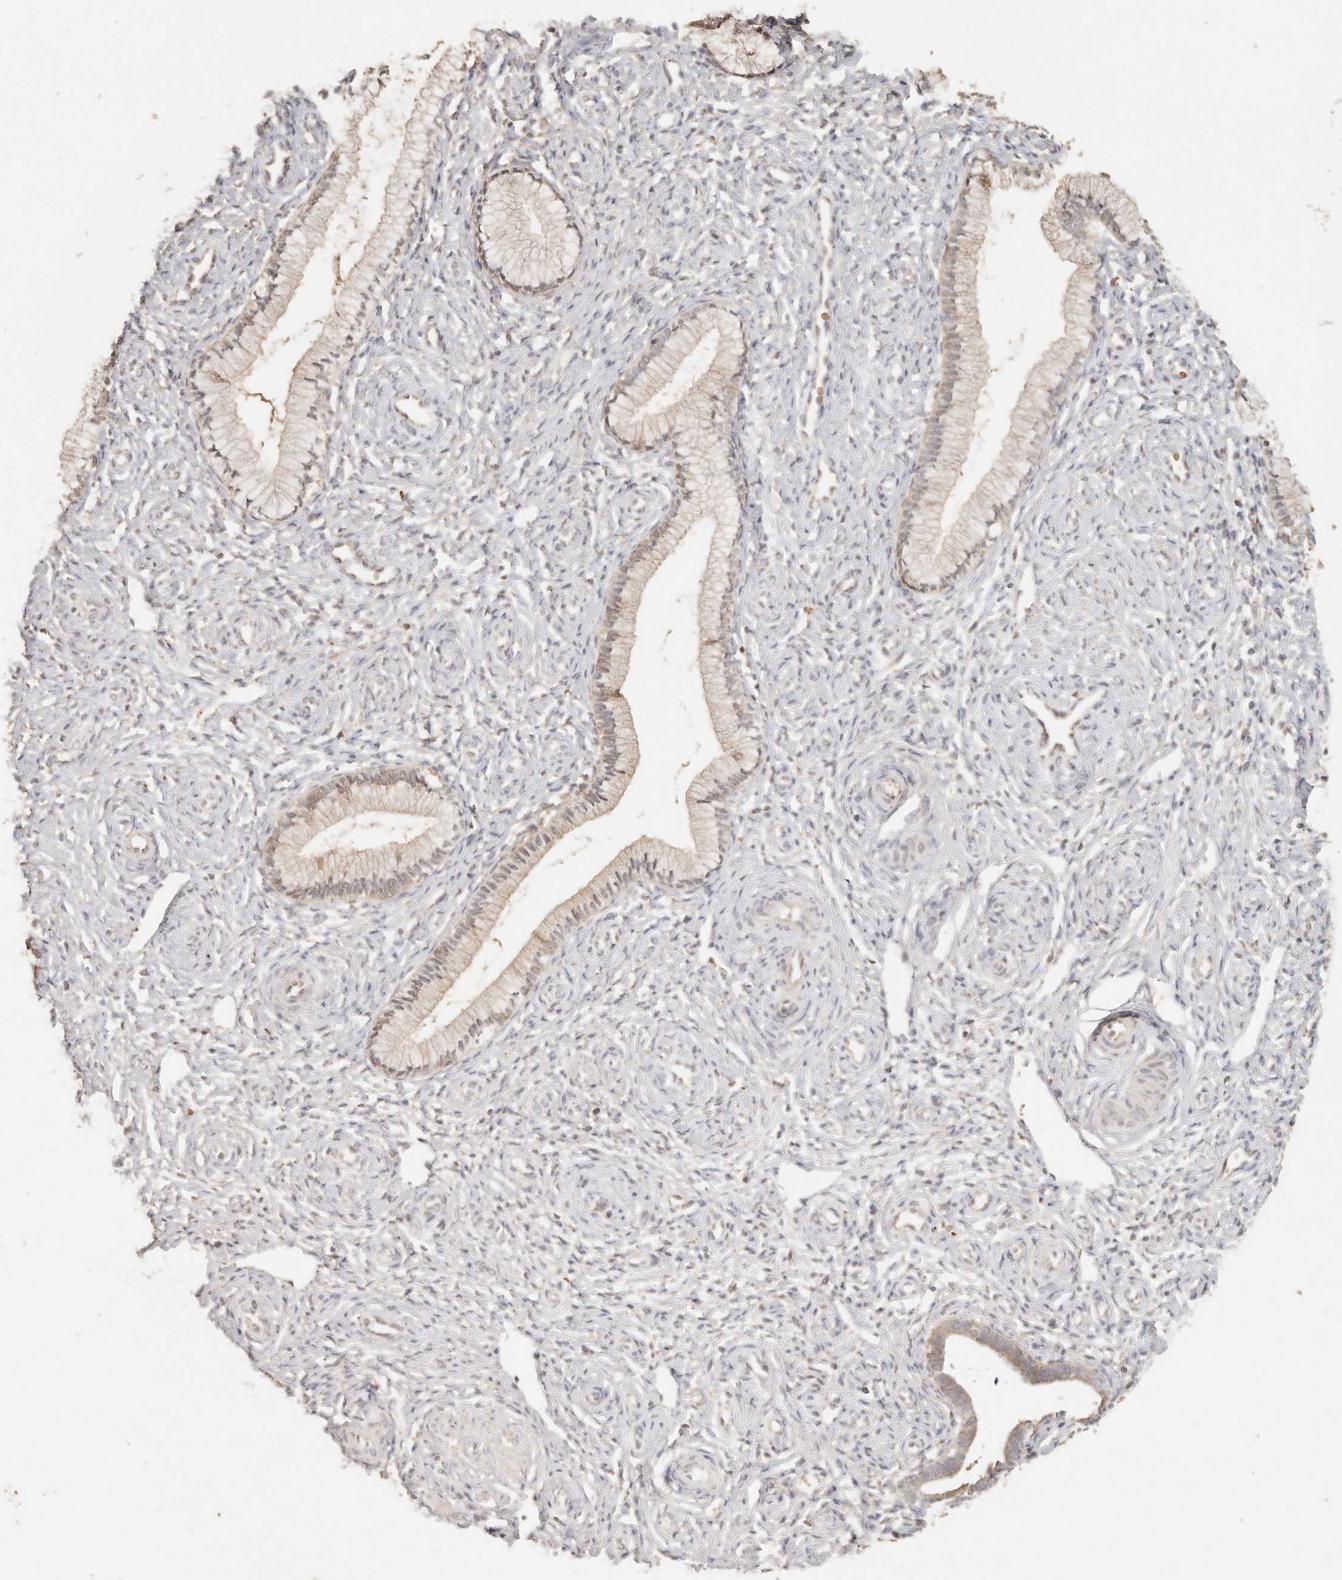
{"staining": {"intensity": "negative", "quantity": "none", "location": "none"}, "tissue": "cervix", "cell_type": "Glandular cells", "image_type": "normal", "snomed": [{"axis": "morphology", "description": "Normal tissue, NOS"}, {"axis": "topography", "description": "Cervix"}], "caption": "The IHC image has no significant staining in glandular cells of cervix. (DAB (3,3'-diaminobenzidine) immunohistochemistry (IHC), high magnification).", "gene": "INTS11", "patient": {"sex": "female", "age": 27}}